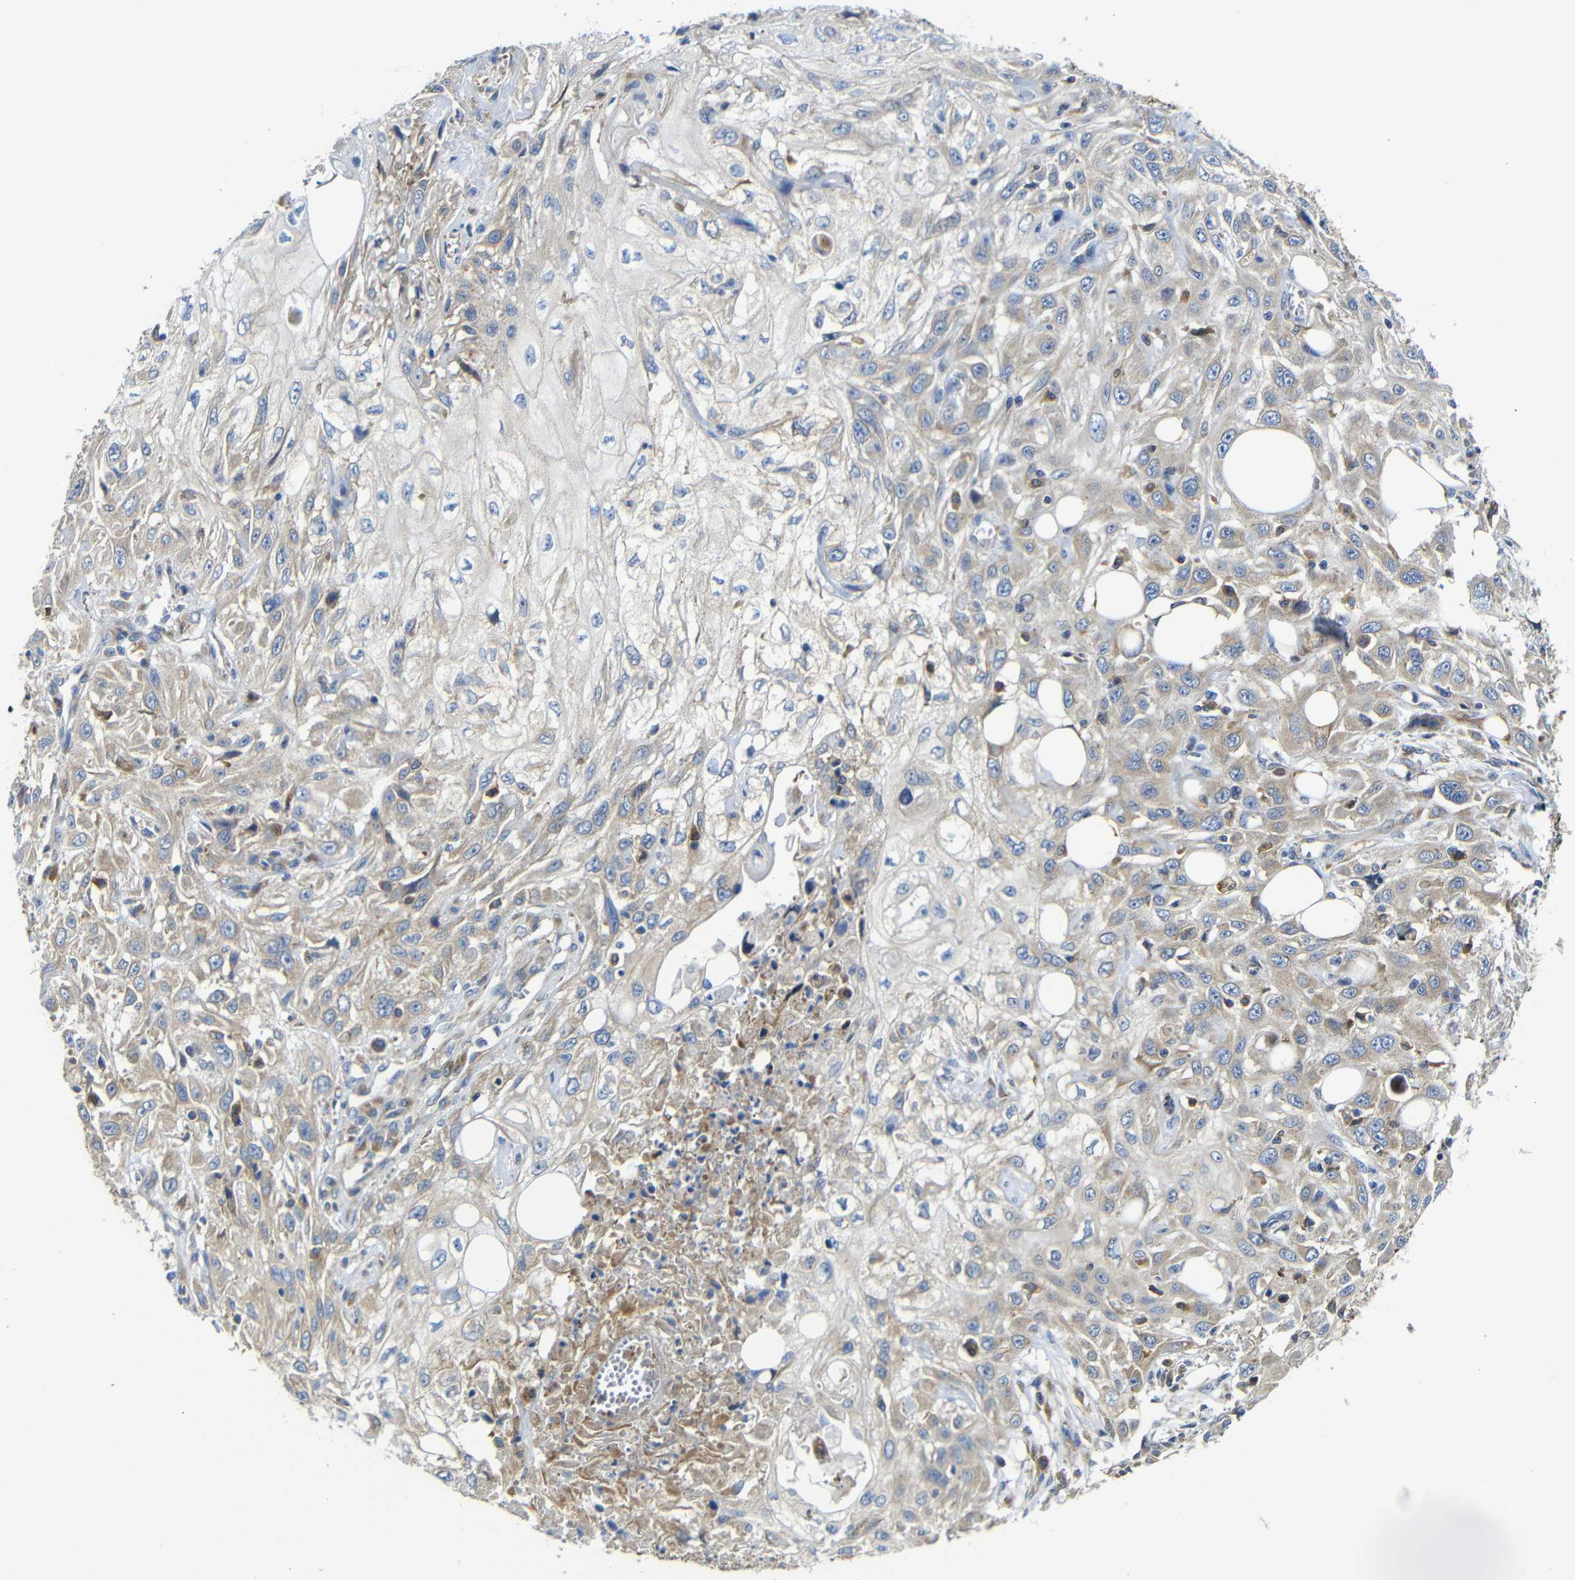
{"staining": {"intensity": "weak", "quantity": "25%-75%", "location": "cytoplasmic/membranous"}, "tissue": "skin cancer", "cell_type": "Tumor cells", "image_type": "cancer", "snomed": [{"axis": "morphology", "description": "Squamous cell carcinoma, NOS"}, {"axis": "topography", "description": "Skin"}], "caption": "Immunohistochemical staining of human skin cancer (squamous cell carcinoma) shows low levels of weak cytoplasmic/membranous protein staining in approximately 25%-75% of tumor cells. The protein of interest is stained brown, and the nuclei are stained in blue (DAB IHC with brightfield microscopy, high magnification).", "gene": "CLCC1", "patient": {"sex": "male", "age": 75}}